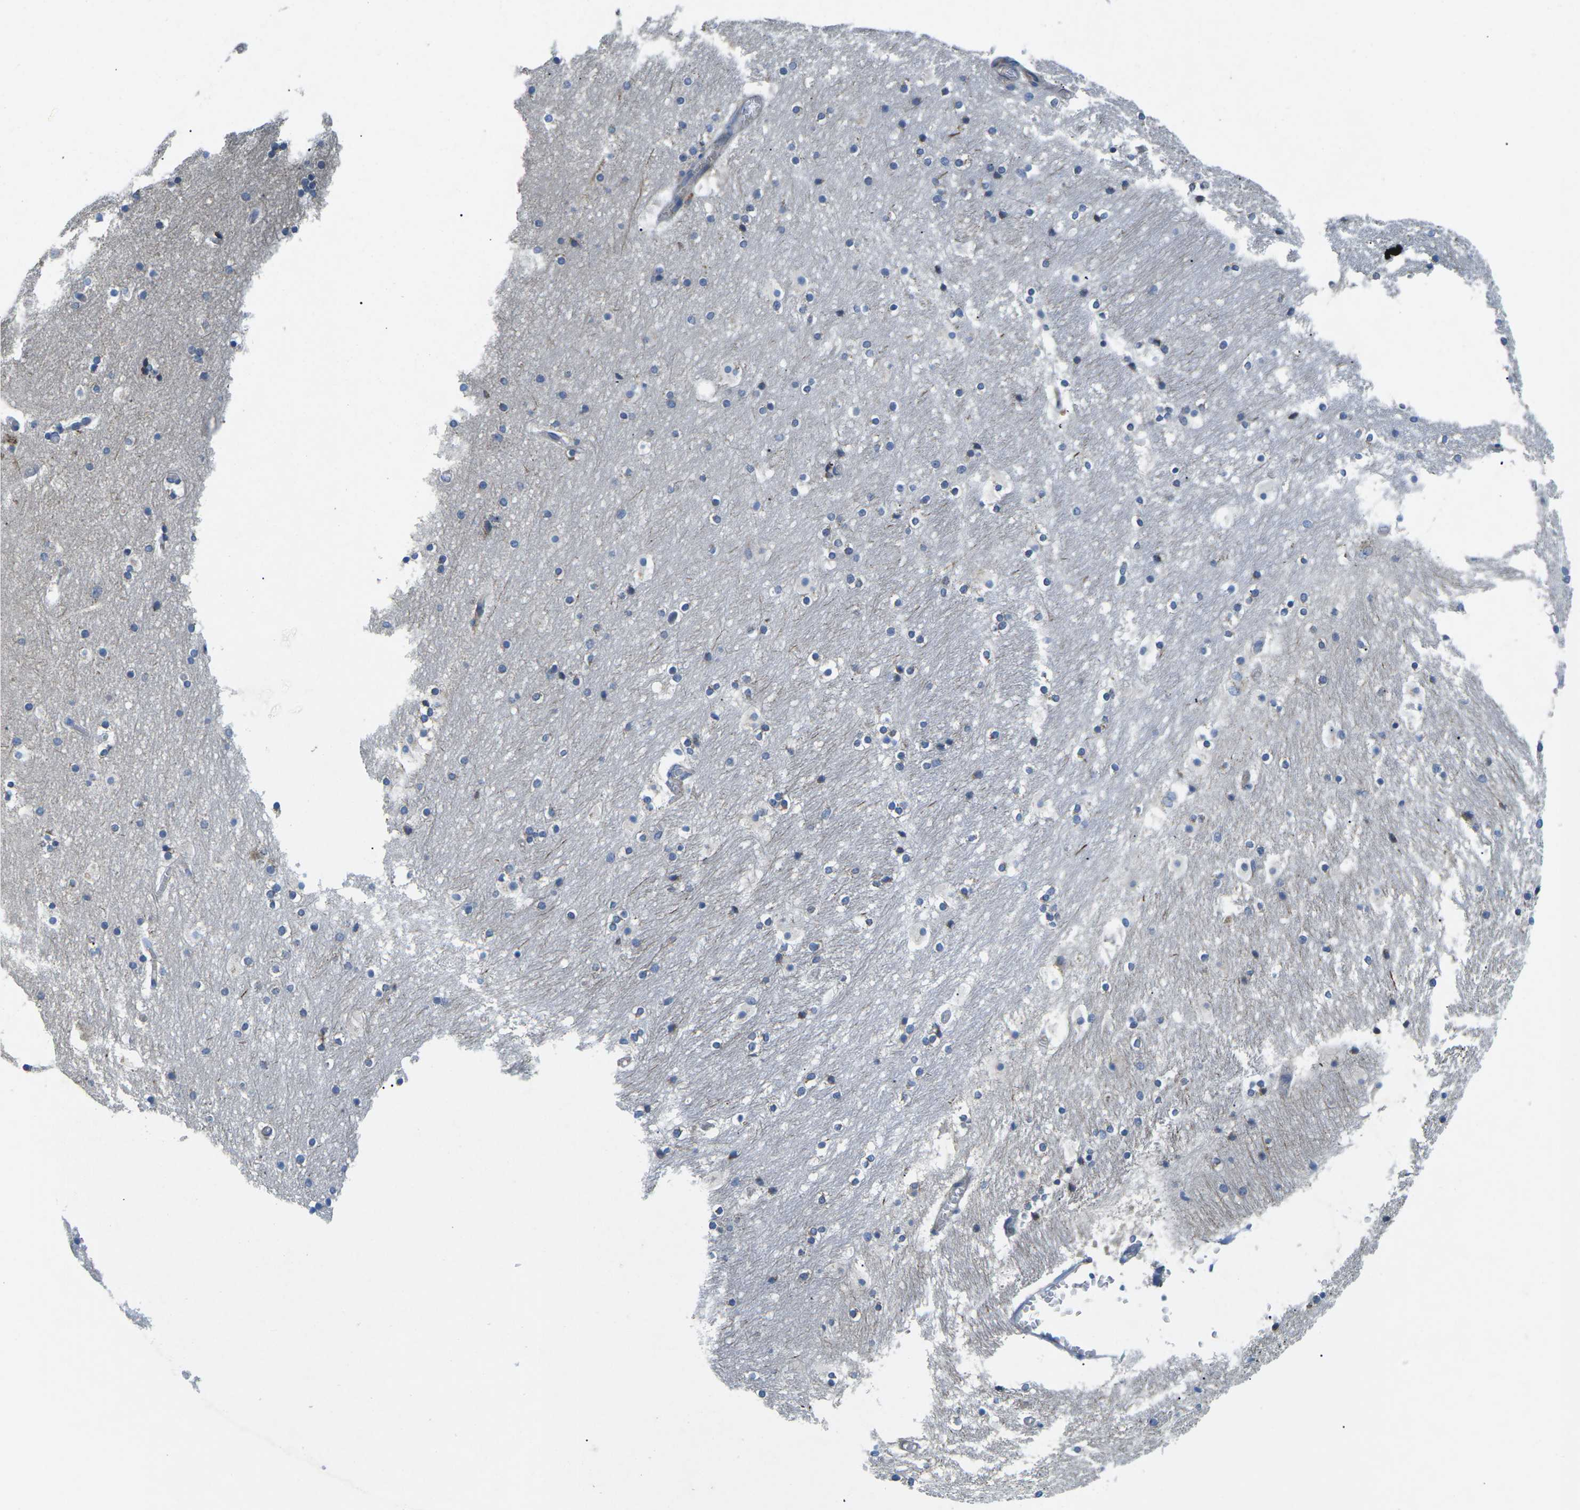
{"staining": {"intensity": "moderate", "quantity": "<25%", "location": "cytoplasmic/membranous"}, "tissue": "hippocampus", "cell_type": "Glial cells", "image_type": "normal", "snomed": [{"axis": "morphology", "description": "Normal tissue, NOS"}, {"axis": "topography", "description": "Hippocampus"}], "caption": "A high-resolution image shows immunohistochemistry staining of benign hippocampus, which shows moderate cytoplasmic/membranous expression in approximately <25% of glial cells. (IHC, brightfield microscopy, high magnification).", "gene": "TMEFF2", "patient": {"sex": "male", "age": 45}}